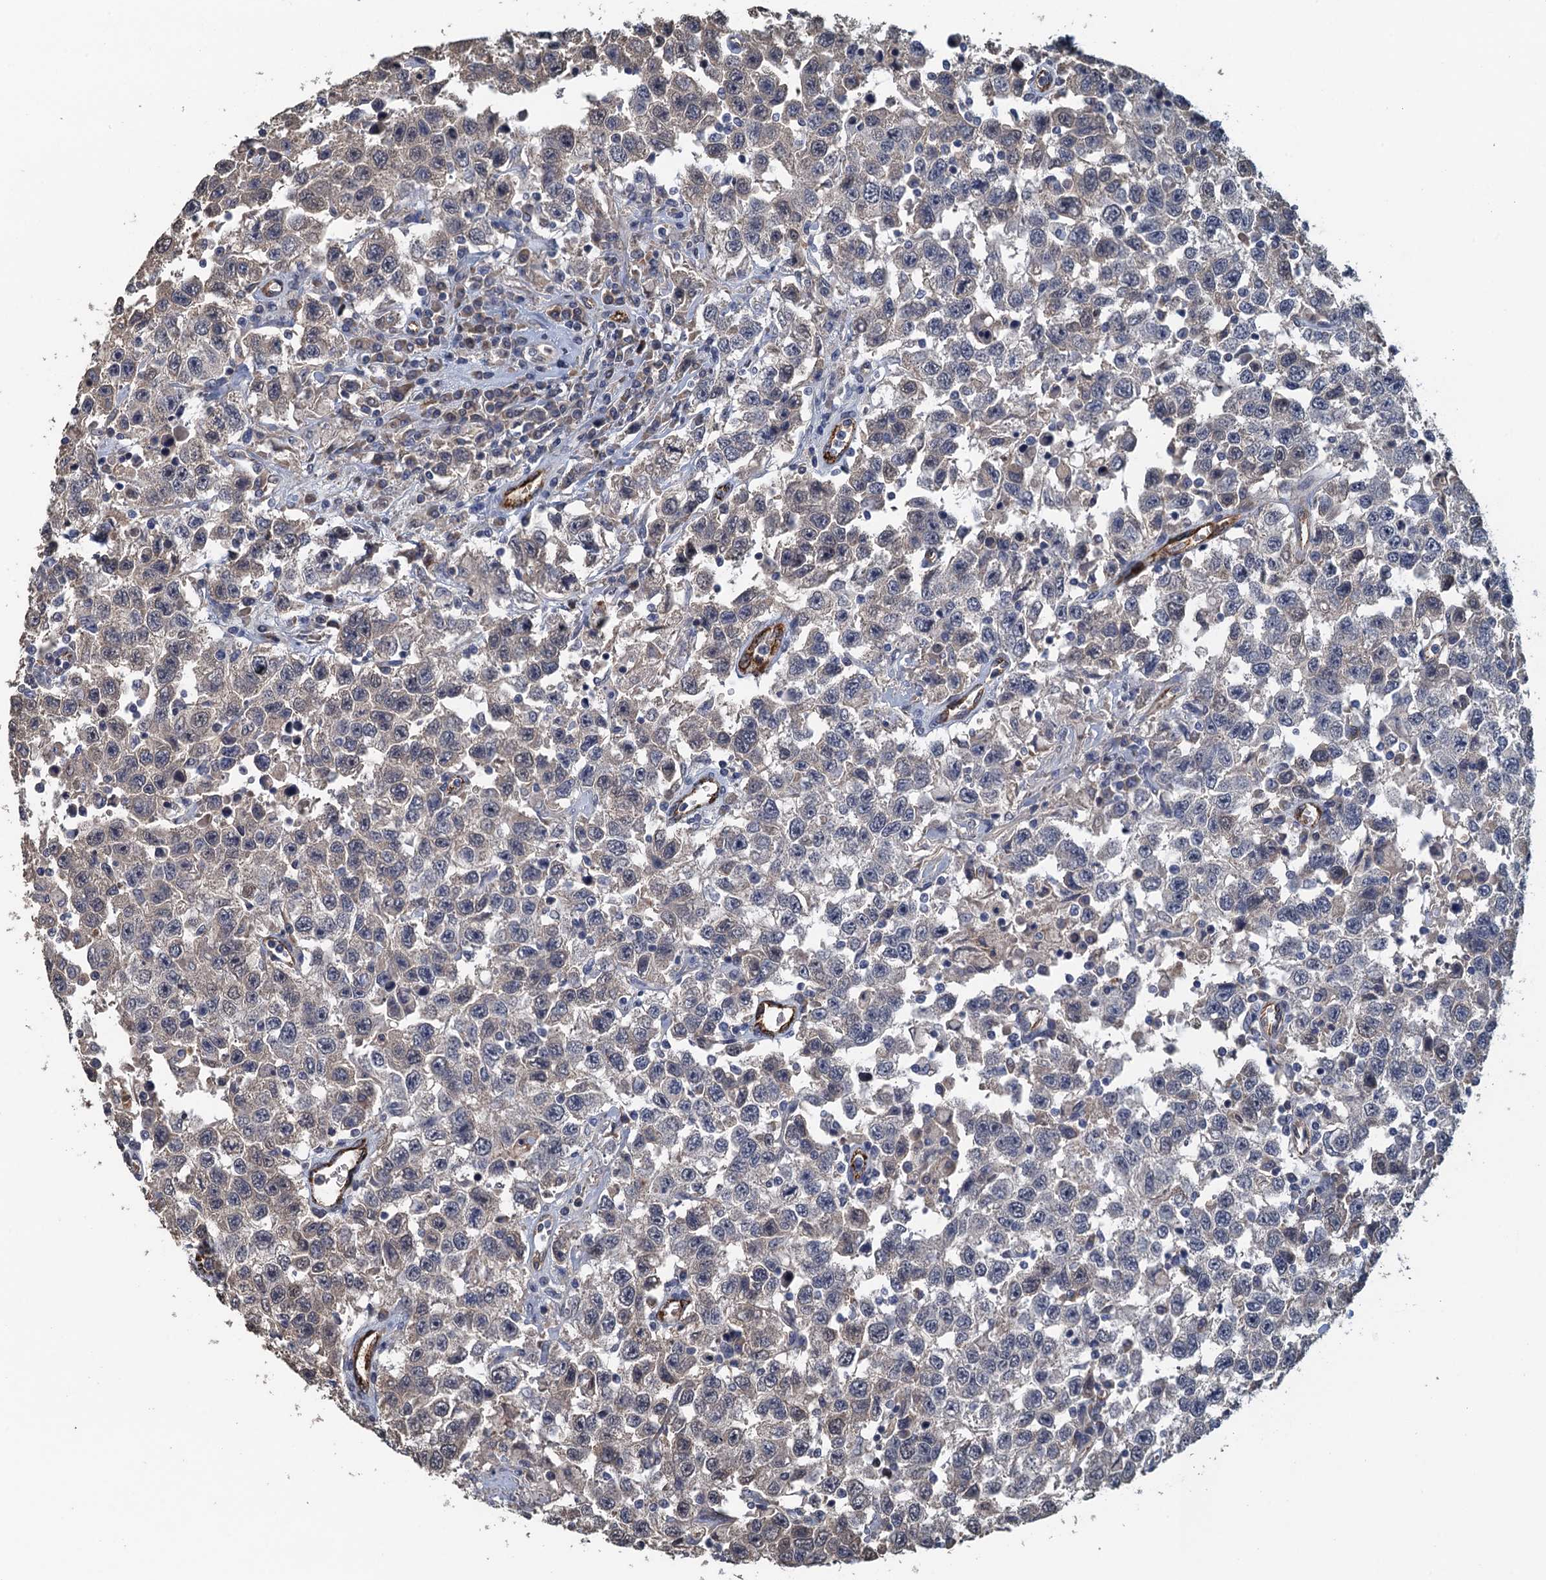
{"staining": {"intensity": "negative", "quantity": "none", "location": "none"}, "tissue": "testis cancer", "cell_type": "Tumor cells", "image_type": "cancer", "snomed": [{"axis": "morphology", "description": "Seminoma, NOS"}, {"axis": "topography", "description": "Testis"}], "caption": "There is no significant positivity in tumor cells of seminoma (testis).", "gene": "ACSBG1", "patient": {"sex": "male", "age": 41}}